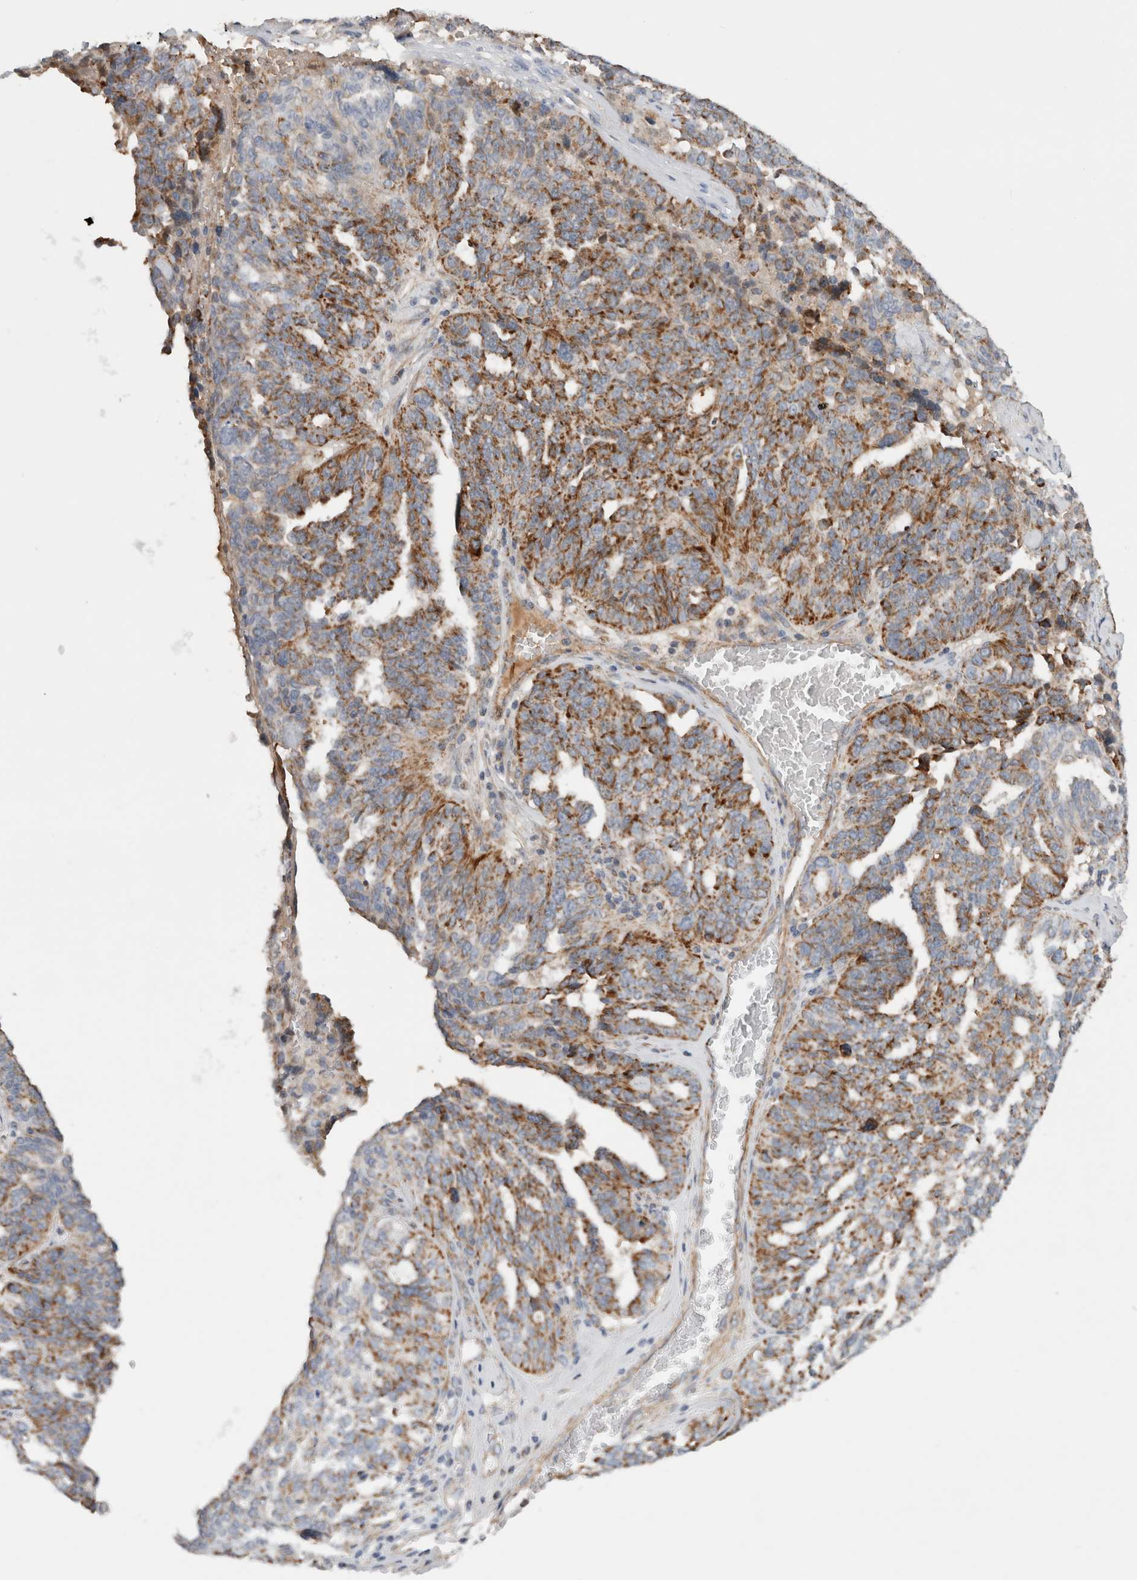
{"staining": {"intensity": "moderate", "quantity": ">75%", "location": "cytoplasmic/membranous"}, "tissue": "ovarian cancer", "cell_type": "Tumor cells", "image_type": "cancer", "snomed": [{"axis": "morphology", "description": "Cystadenocarcinoma, serous, NOS"}, {"axis": "topography", "description": "Ovary"}], "caption": "Brown immunohistochemical staining in human ovarian cancer displays moderate cytoplasmic/membranous expression in approximately >75% of tumor cells.", "gene": "MRPS28", "patient": {"sex": "female", "age": 59}}